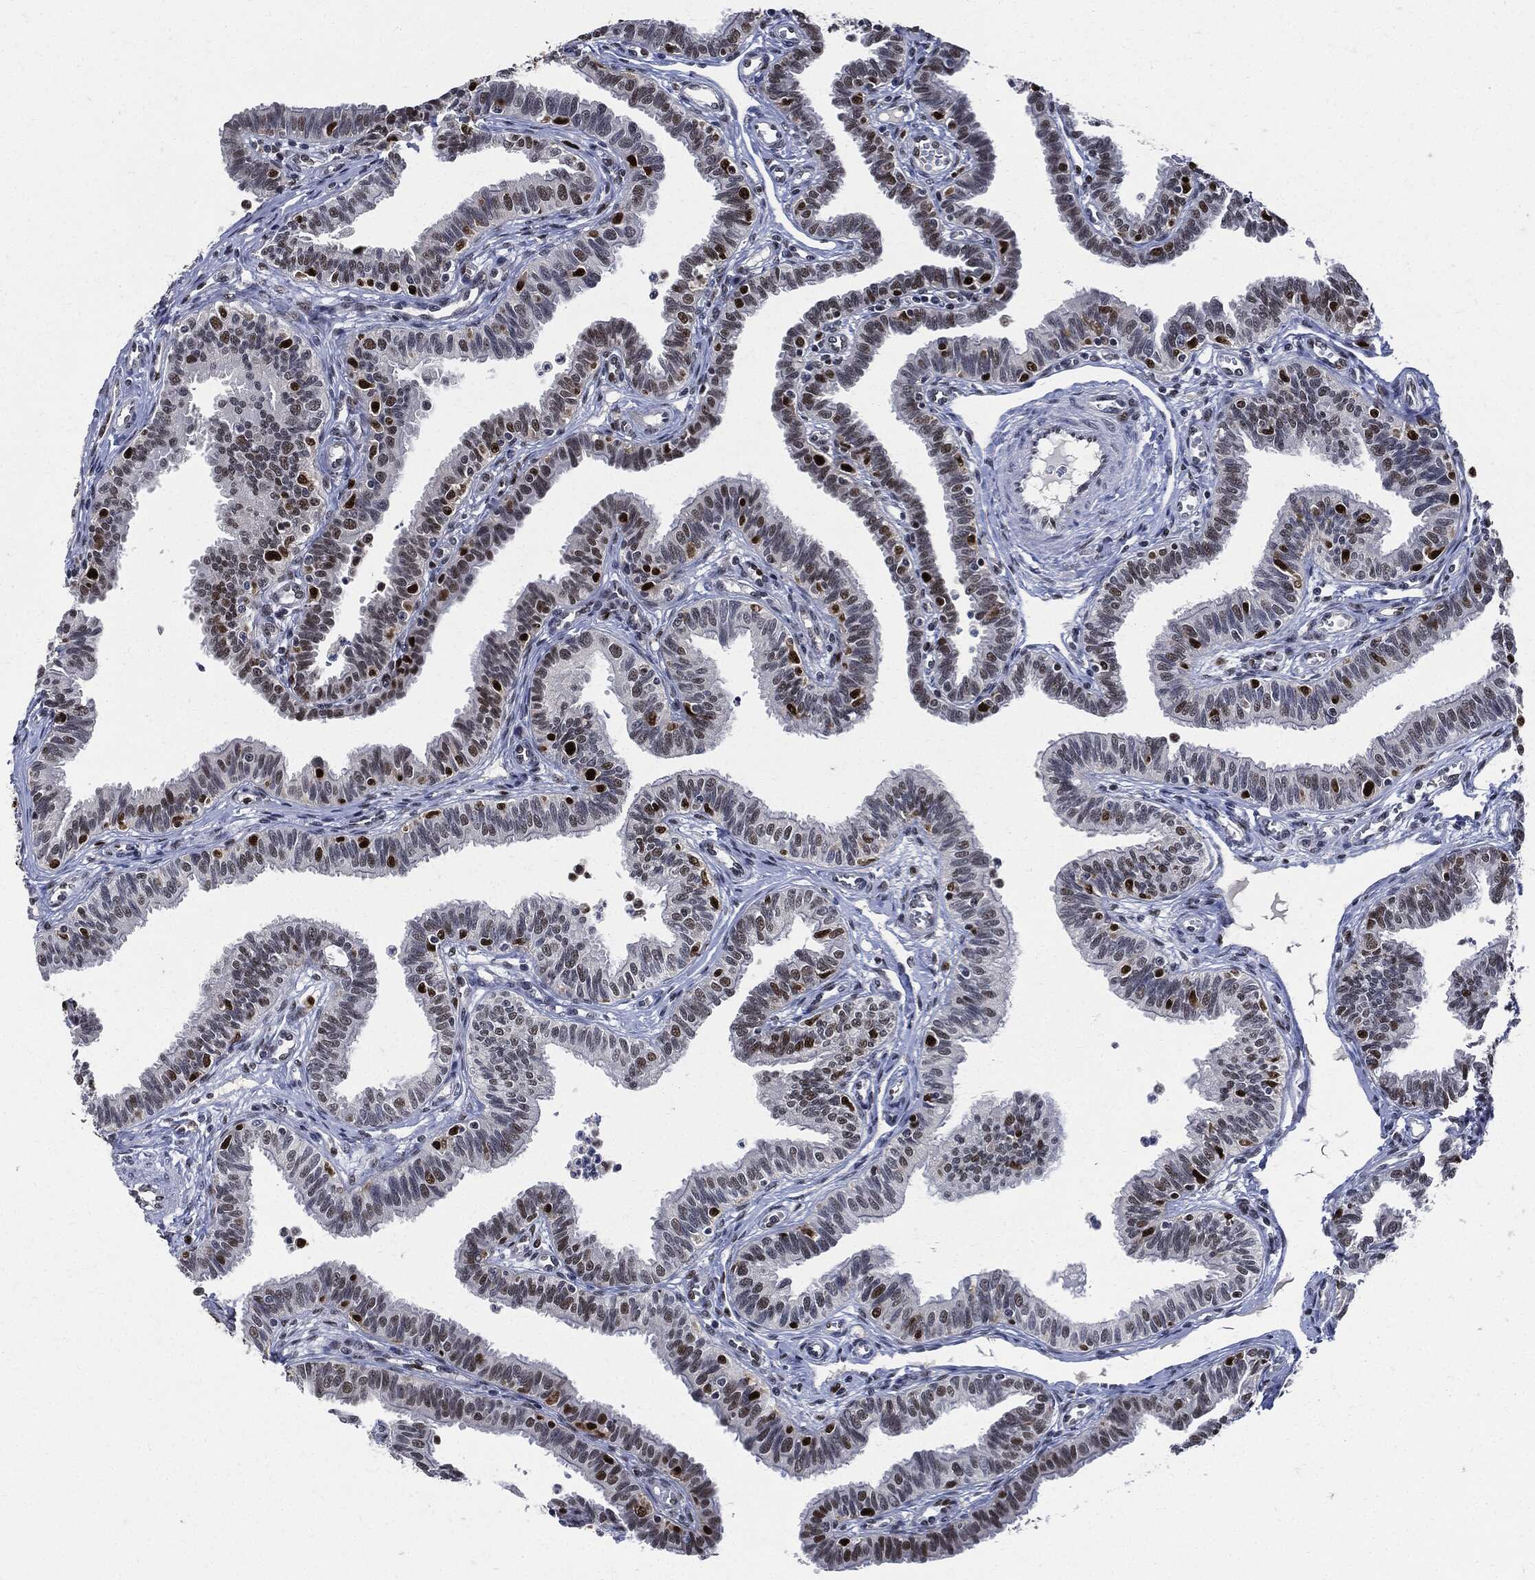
{"staining": {"intensity": "strong", "quantity": "<25%", "location": "nuclear"}, "tissue": "fallopian tube", "cell_type": "Glandular cells", "image_type": "normal", "snomed": [{"axis": "morphology", "description": "Normal tissue, NOS"}, {"axis": "topography", "description": "Fallopian tube"}], "caption": "Immunohistochemistry (IHC) histopathology image of normal fallopian tube: fallopian tube stained using immunohistochemistry (IHC) reveals medium levels of strong protein expression localized specifically in the nuclear of glandular cells, appearing as a nuclear brown color.", "gene": "PCNA", "patient": {"sex": "female", "age": 36}}